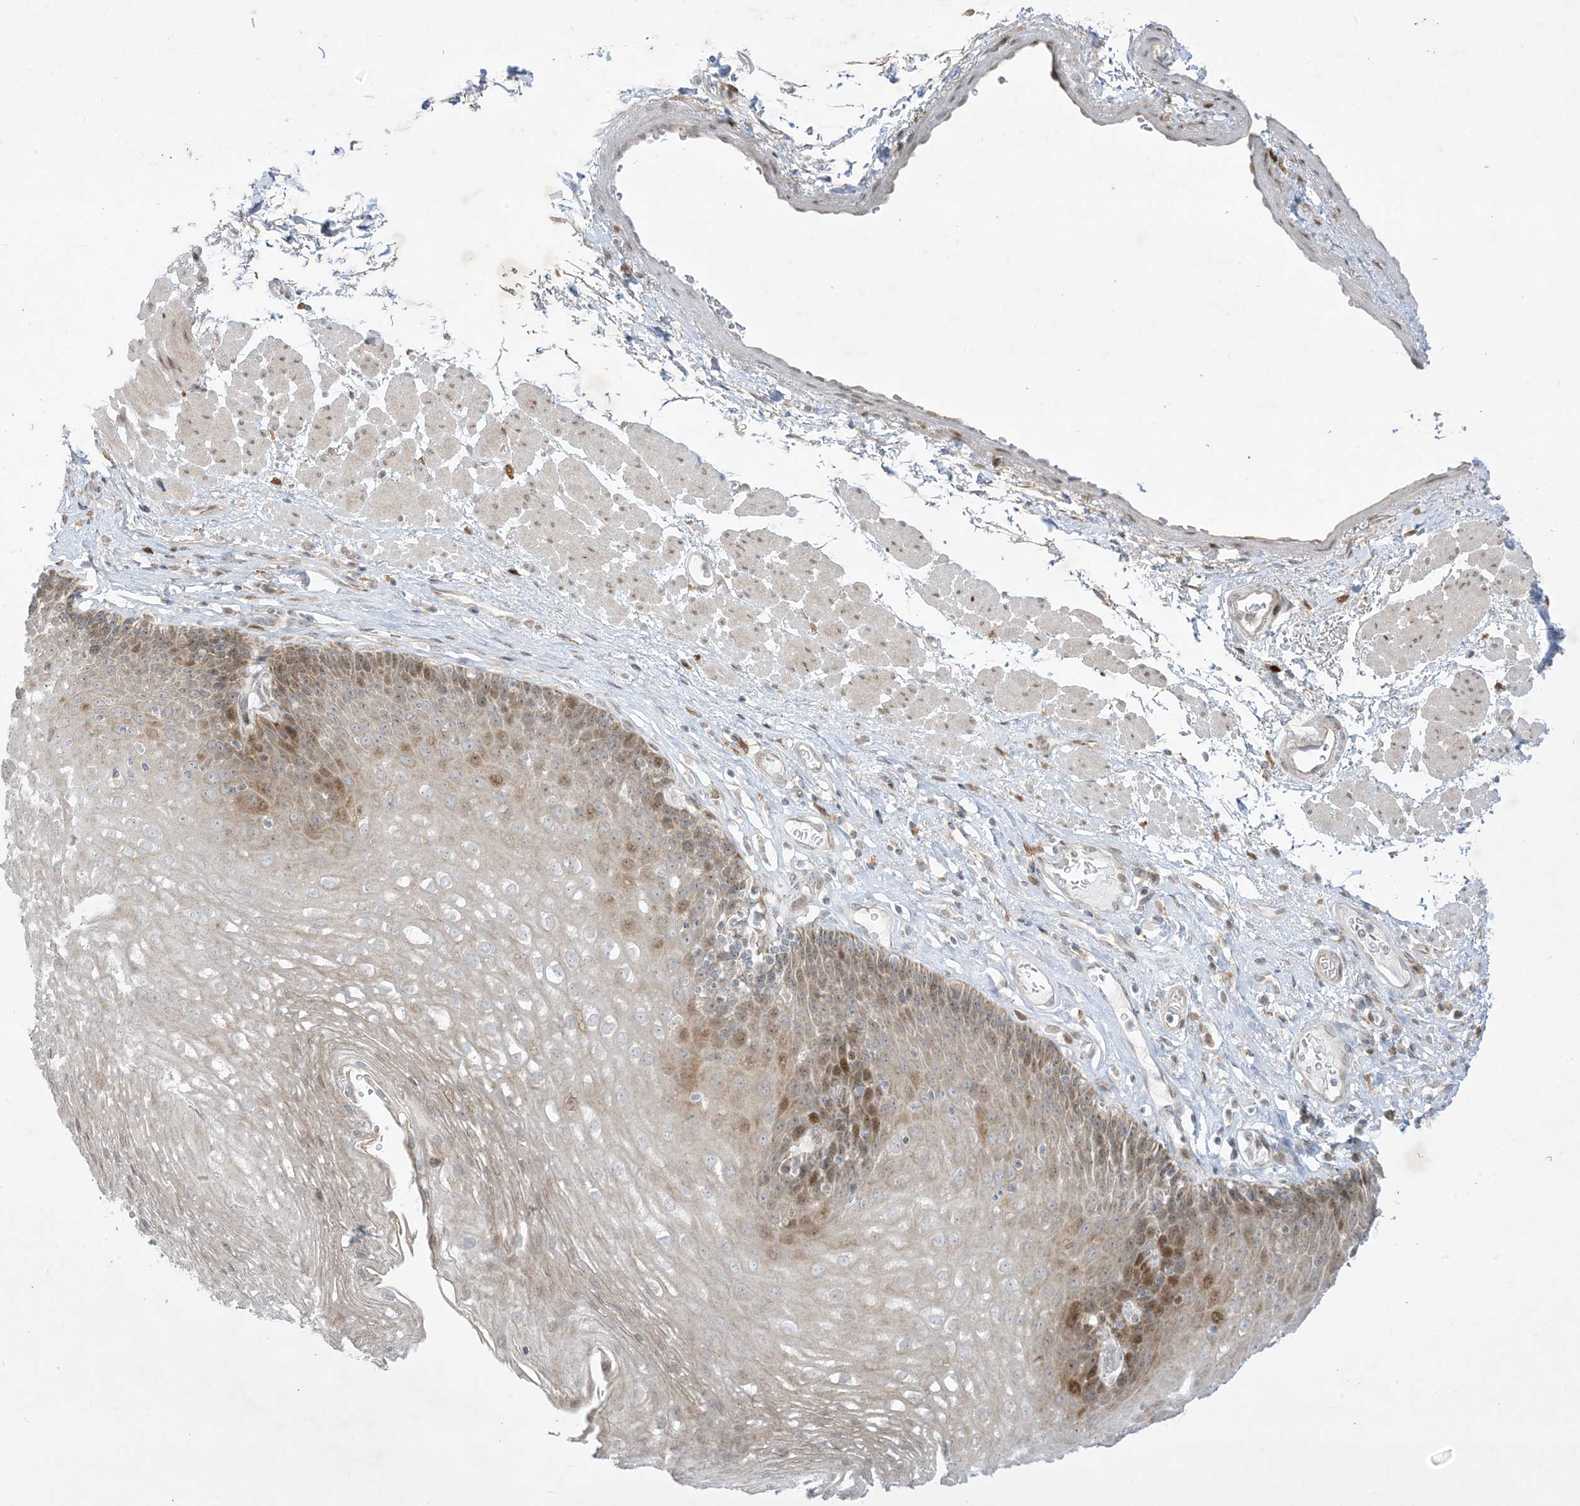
{"staining": {"intensity": "moderate", "quantity": "<25%", "location": "cytoplasmic/membranous,nuclear"}, "tissue": "esophagus", "cell_type": "Squamous epithelial cells", "image_type": "normal", "snomed": [{"axis": "morphology", "description": "Normal tissue, NOS"}, {"axis": "topography", "description": "Esophagus"}], "caption": "Protein staining shows moderate cytoplasmic/membranous,nuclear expression in approximately <25% of squamous epithelial cells in normal esophagus. (Brightfield microscopy of DAB IHC at high magnification).", "gene": "SOGA3", "patient": {"sex": "female", "age": 66}}